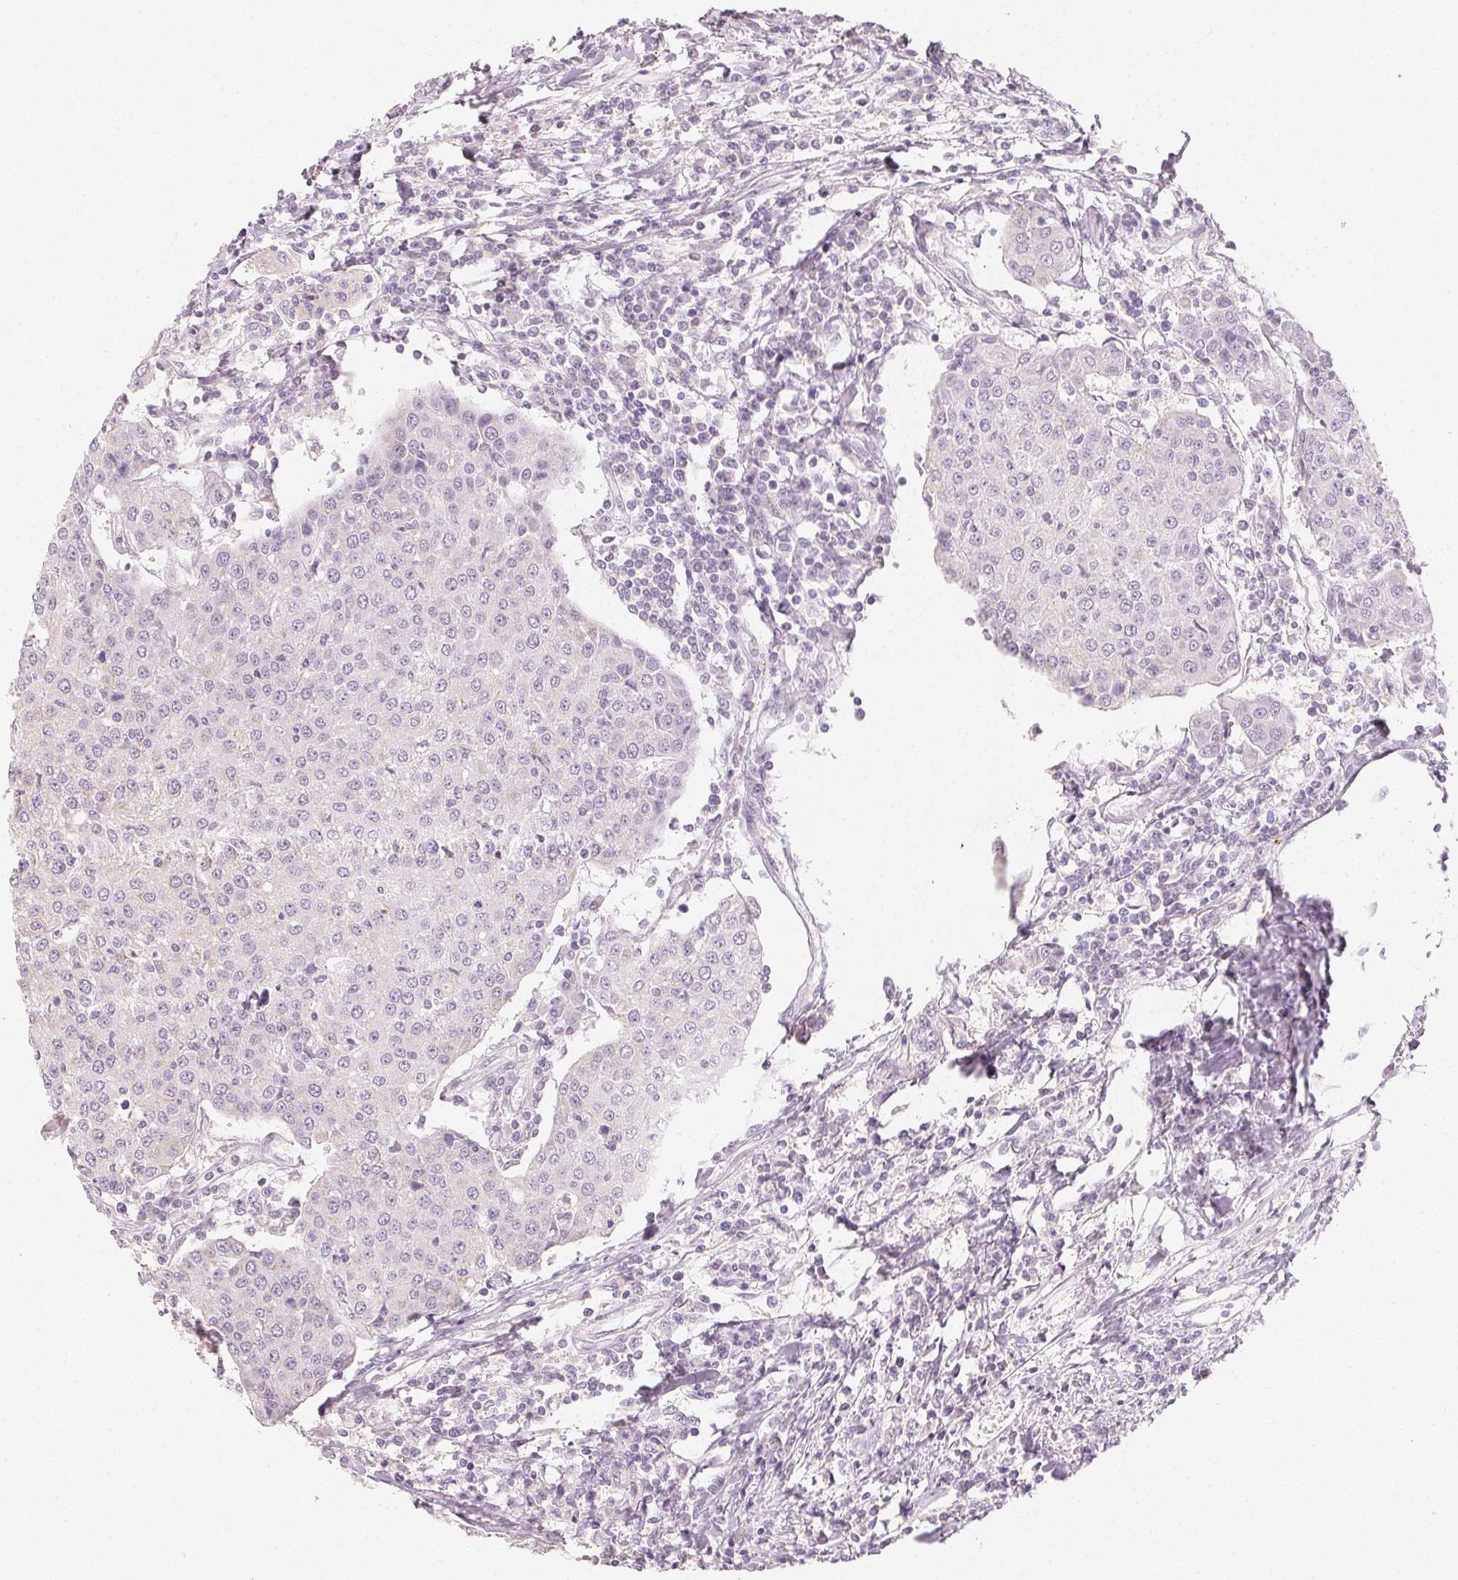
{"staining": {"intensity": "negative", "quantity": "none", "location": "none"}, "tissue": "urothelial cancer", "cell_type": "Tumor cells", "image_type": "cancer", "snomed": [{"axis": "morphology", "description": "Urothelial carcinoma, High grade"}, {"axis": "topography", "description": "Urinary bladder"}], "caption": "An immunohistochemistry photomicrograph of urothelial cancer is shown. There is no staining in tumor cells of urothelial cancer.", "gene": "LVRN", "patient": {"sex": "female", "age": 85}}